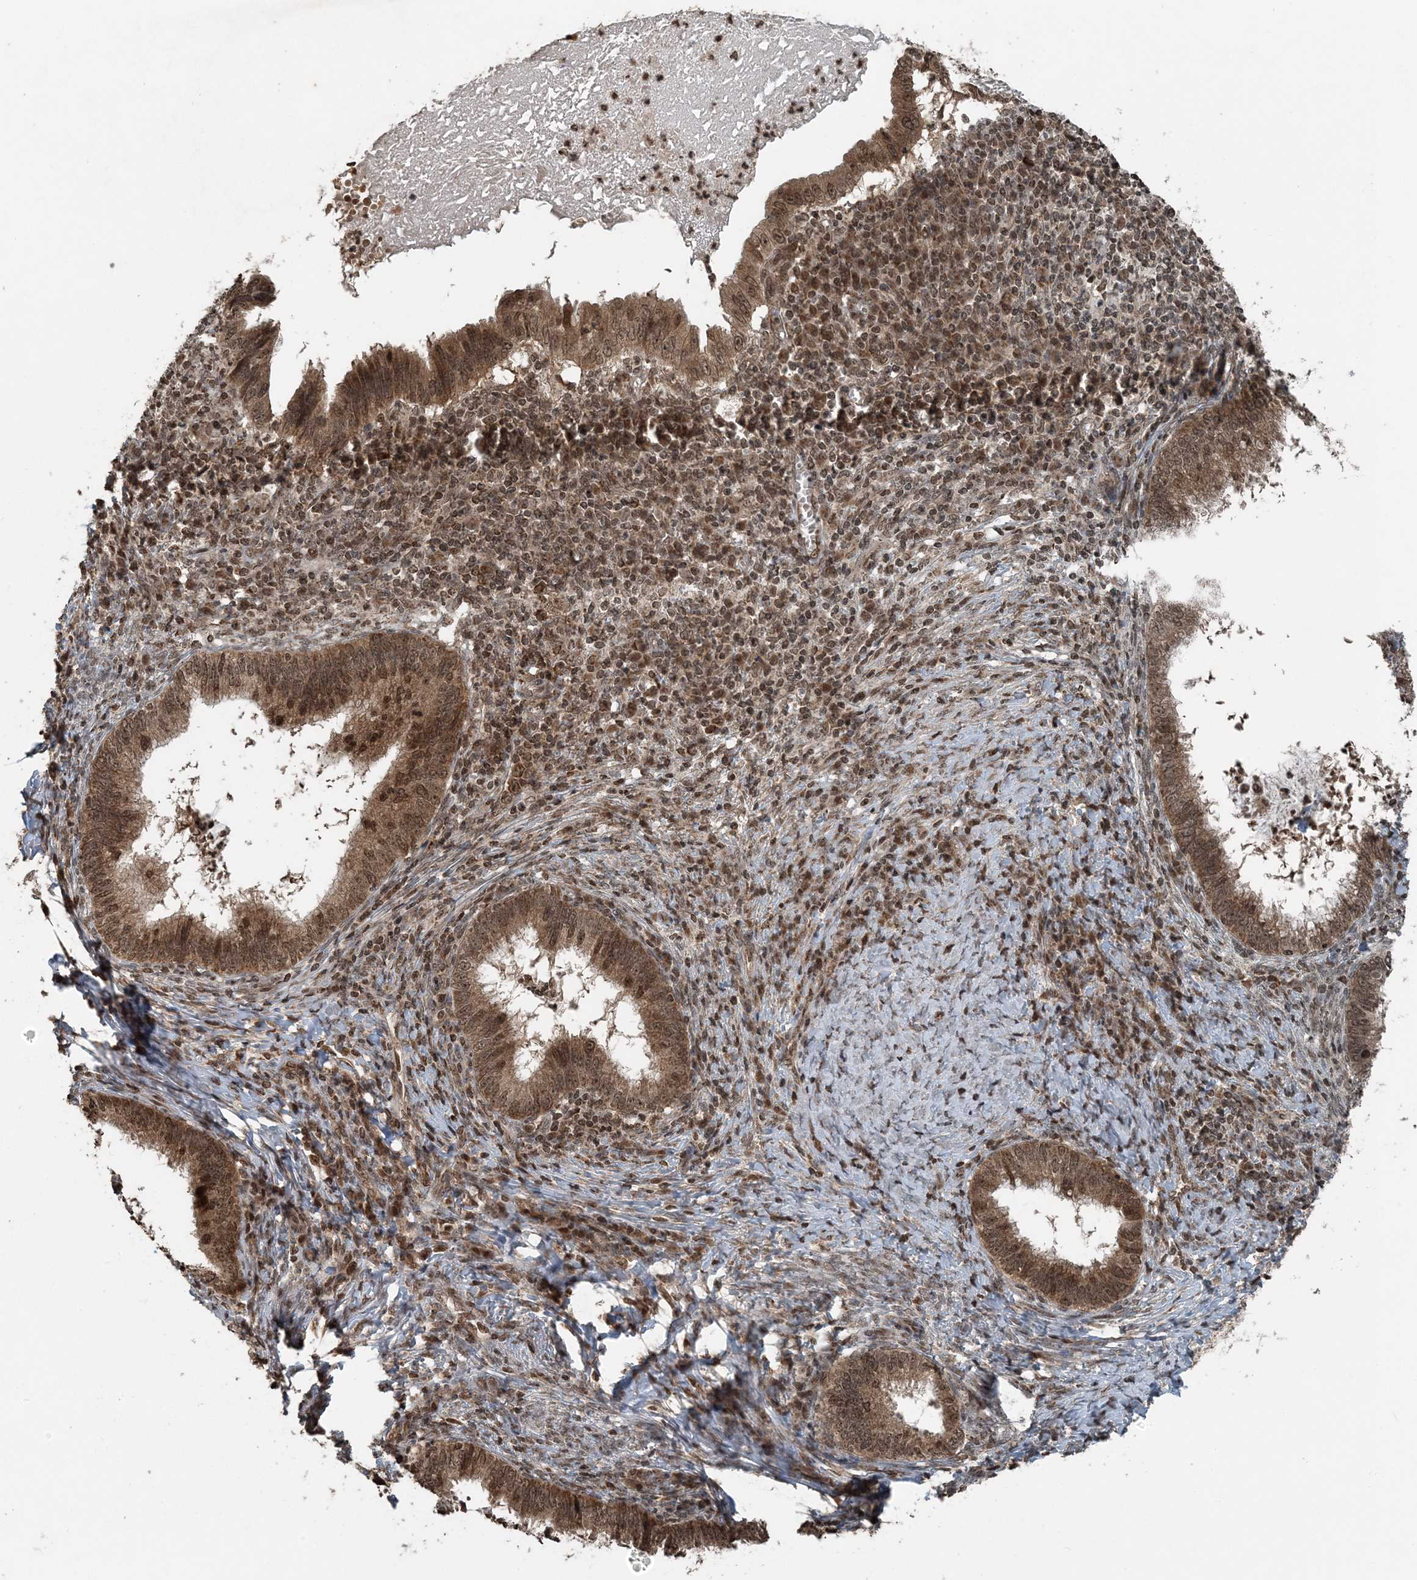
{"staining": {"intensity": "strong", "quantity": ">75%", "location": "cytoplasmic/membranous,nuclear"}, "tissue": "cervical cancer", "cell_type": "Tumor cells", "image_type": "cancer", "snomed": [{"axis": "morphology", "description": "Adenocarcinoma, NOS"}, {"axis": "topography", "description": "Cervix"}], "caption": "Protein analysis of cervical adenocarcinoma tissue shows strong cytoplasmic/membranous and nuclear positivity in approximately >75% of tumor cells. The protein of interest is shown in brown color, while the nuclei are stained blue.", "gene": "ZFAND2B", "patient": {"sex": "female", "age": 36}}